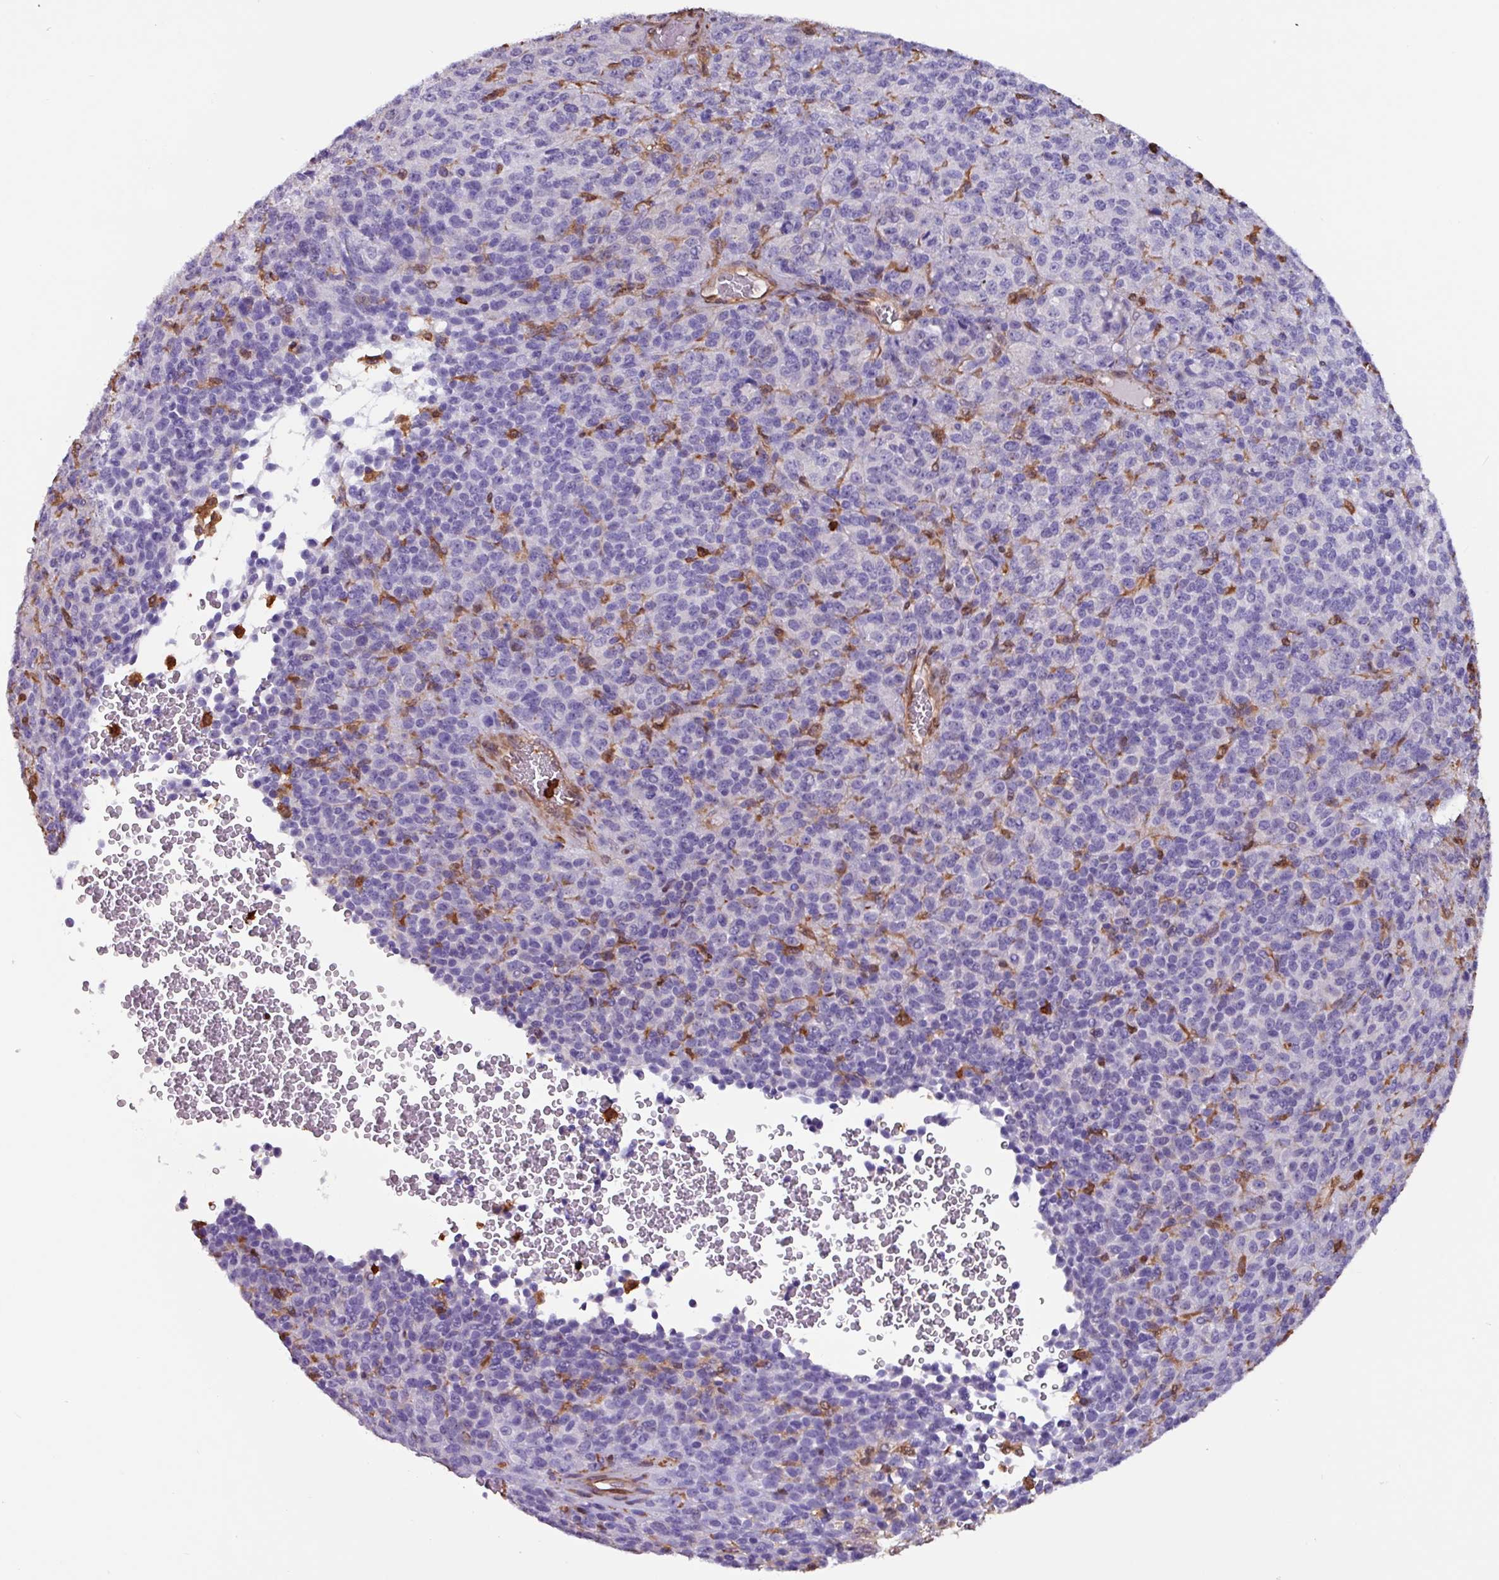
{"staining": {"intensity": "negative", "quantity": "none", "location": "none"}, "tissue": "melanoma", "cell_type": "Tumor cells", "image_type": "cancer", "snomed": [{"axis": "morphology", "description": "Malignant melanoma, Metastatic site"}, {"axis": "topography", "description": "Brain"}], "caption": "Melanoma stained for a protein using immunohistochemistry (IHC) demonstrates no staining tumor cells.", "gene": "ARHGDIB", "patient": {"sex": "female", "age": 56}}